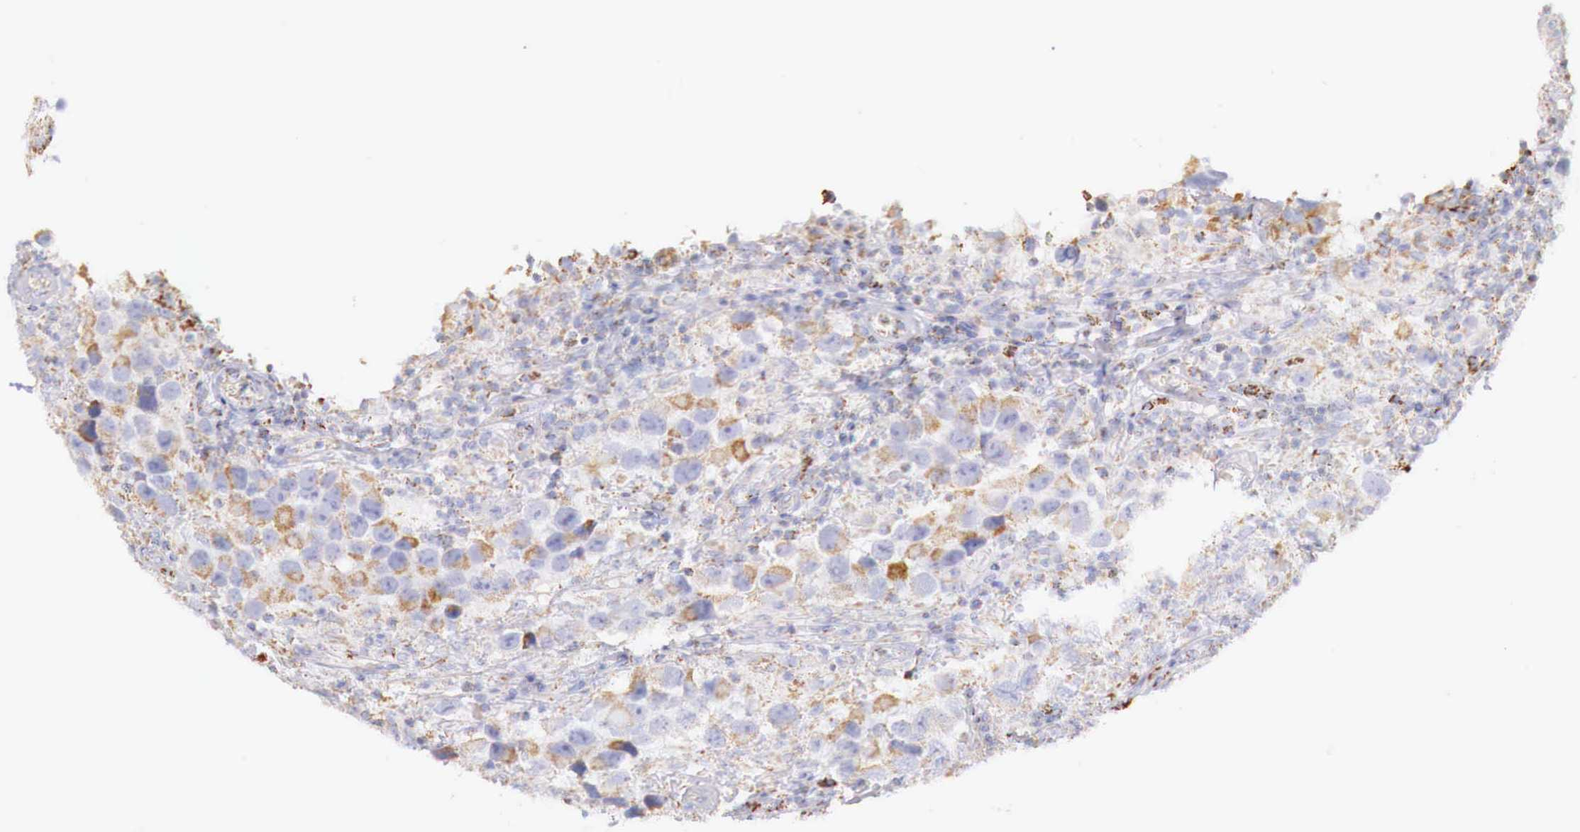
{"staining": {"intensity": "weak", "quantity": "<25%", "location": "cytoplasmic/membranous"}, "tissue": "testis cancer", "cell_type": "Tumor cells", "image_type": "cancer", "snomed": [{"axis": "morphology", "description": "Carcinoma, Embryonal, NOS"}, {"axis": "topography", "description": "Testis"}], "caption": "Testis cancer (embryonal carcinoma) stained for a protein using immunohistochemistry reveals no positivity tumor cells.", "gene": "IDH3G", "patient": {"sex": "male", "age": 21}}